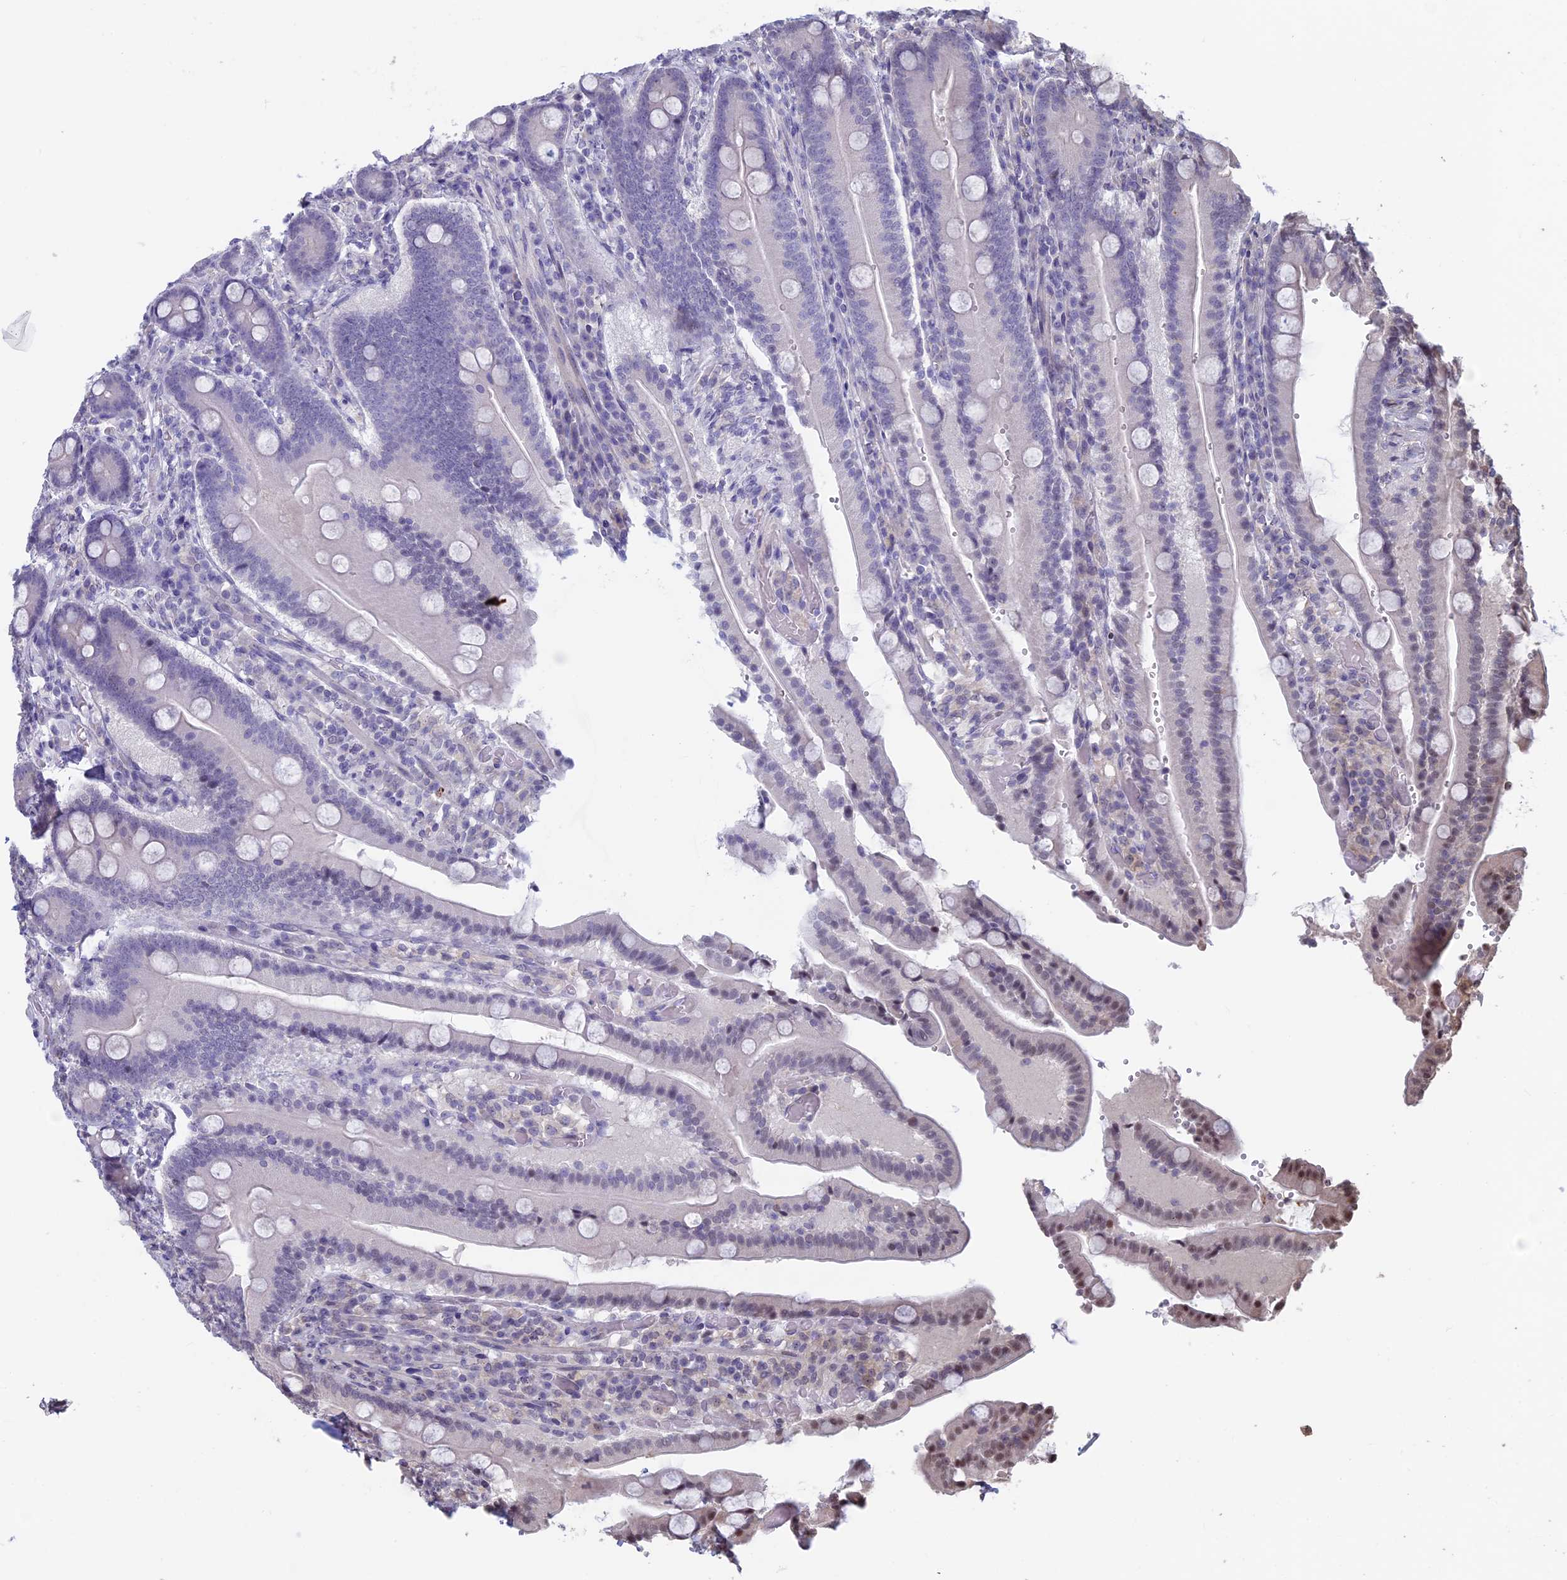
{"staining": {"intensity": "weak", "quantity": "<25%", "location": "nuclear"}, "tissue": "duodenum", "cell_type": "Glandular cells", "image_type": "normal", "snomed": [{"axis": "morphology", "description": "Normal tissue, NOS"}, {"axis": "topography", "description": "Duodenum"}], "caption": "A high-resolution histopathology image shows immunohistochemistry staining of normal duodenum, which reveals no significant staining in glandular cells. The staining was performed using DAB to visualize the protein expression in brown, while the nuclei were stained in blue with hematoxylin (Magnification: 20x).", "gene": "SPIRE1", "patient": {"sex": "female", "age": 62}}